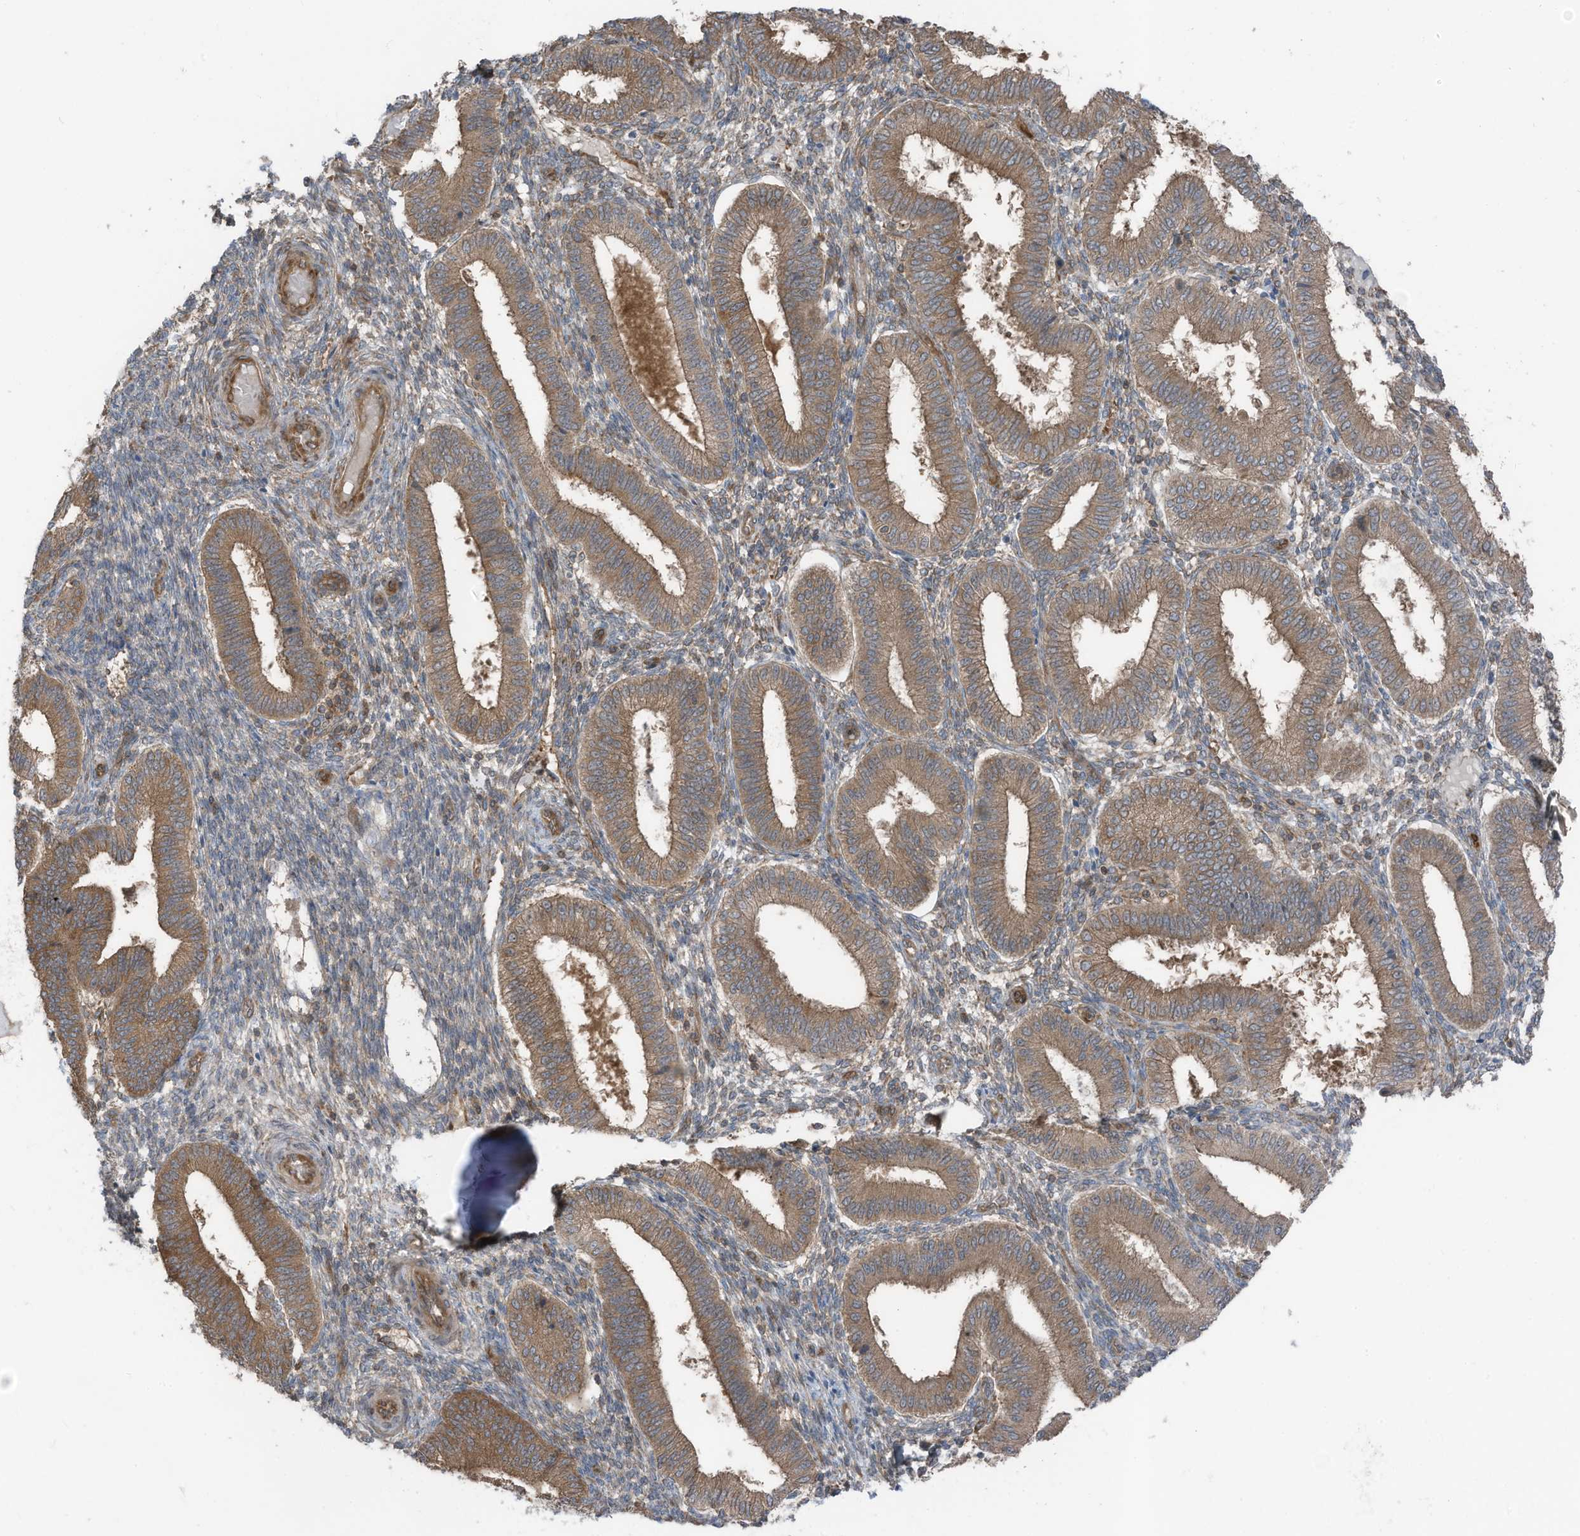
{"staining": {"intensity": "strong", "quantity": "<25%", "location": "cytoplasmic/membranous"}, "tissue": "endometrium", "cell_type": "Cells in endometrial stroma", "image_type": "normal", "snomed": [{"axis": "morphology", "description": "Normal tissue, NOS"}, {"axis": "topography", "description": "Endometrium"}], "caption": "IHC photomicrograph of benign human endometrium stained for a protein (brown), which shows medium levels of strong cytoplasmic/membranous positivity in about <25% of cells in endometrial stroma.", "gene": "TXNDC9", "patient": {"sex": "female", "age": 39}}